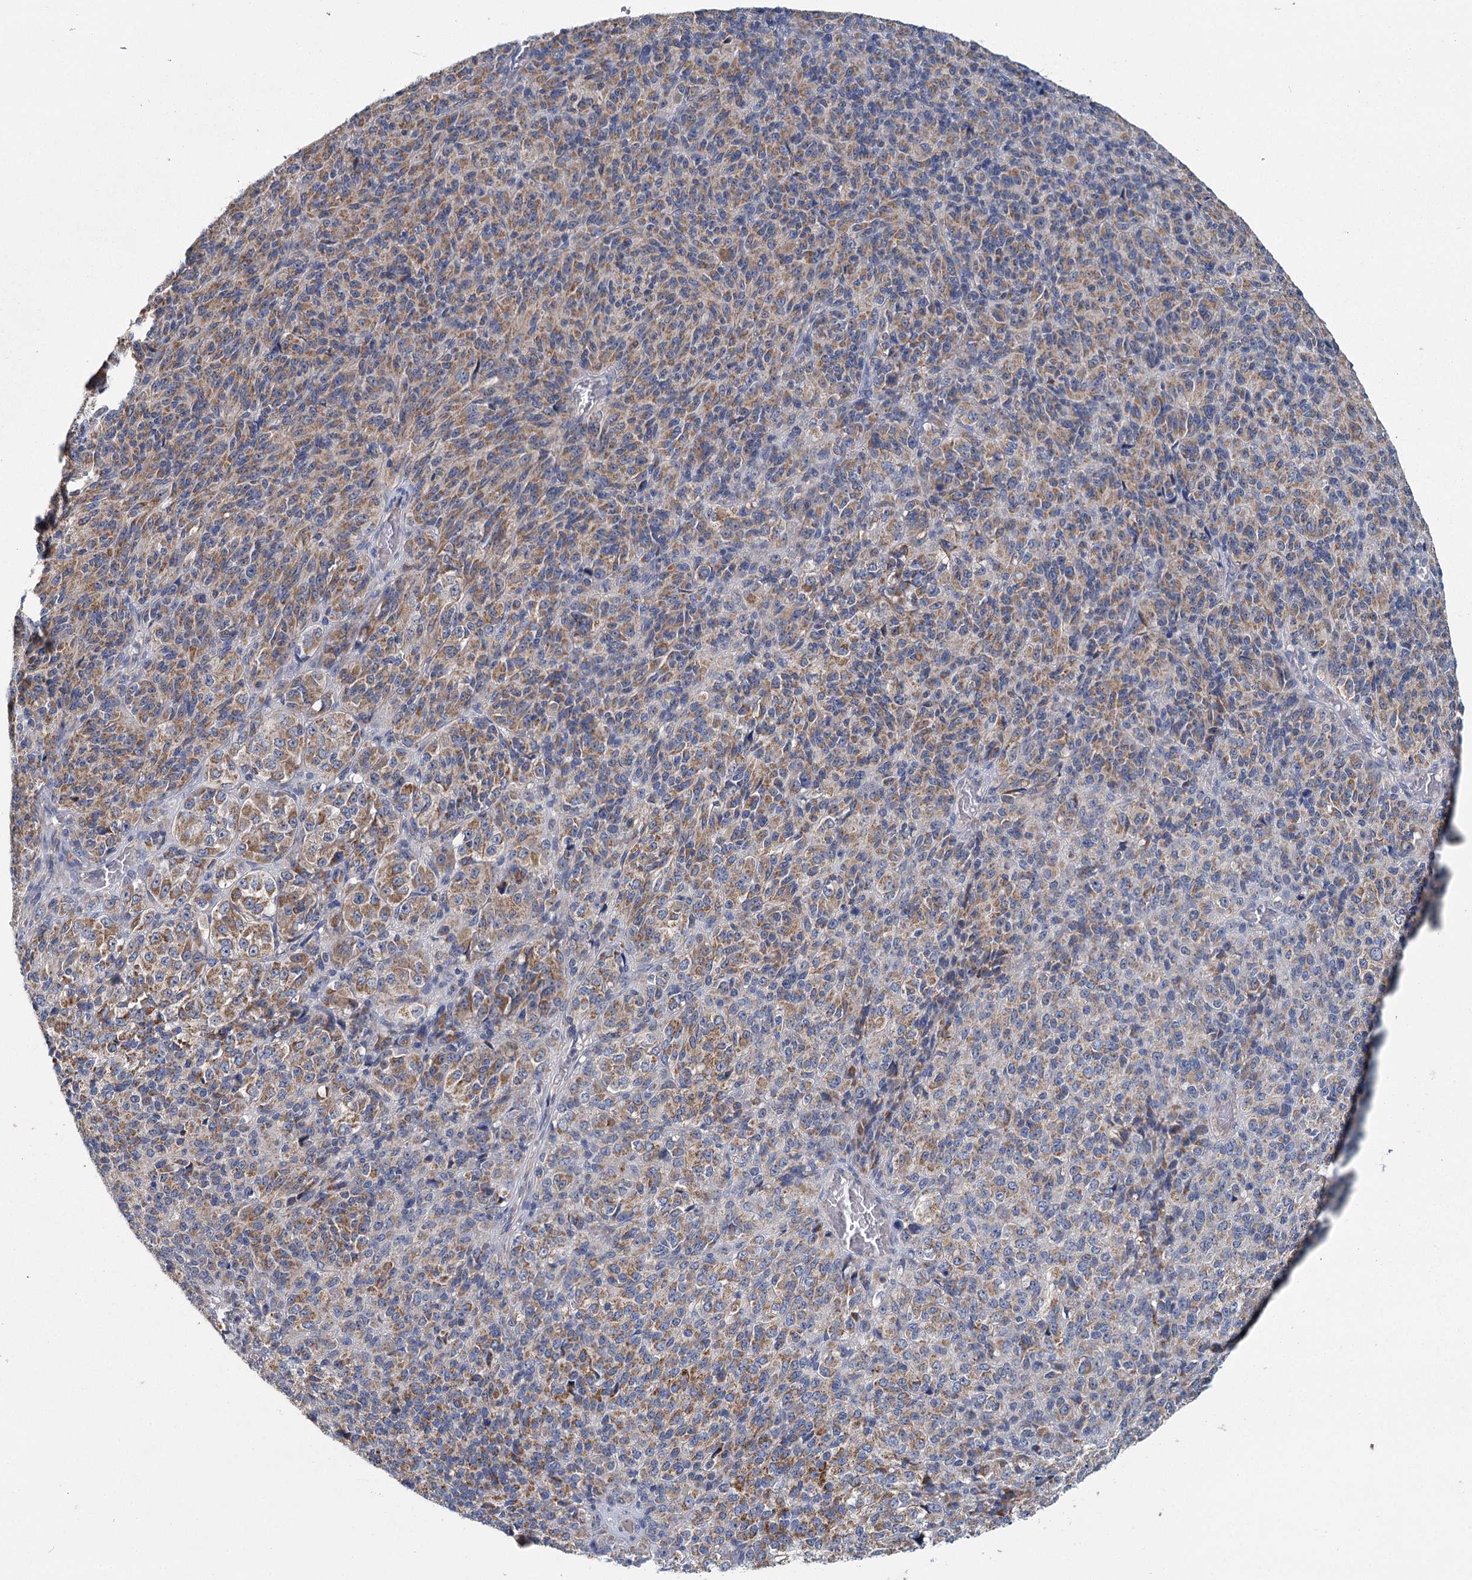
{"staining": {"intensity": "moderate", "quantity": ">75%", "location": "cytoplasmic/membranous"}, "tissue": "melanoma", "cell_type": "Tumor cells", "image_type": "cancer", "snomed": [{"axis": "morphology", "description": "Malignant melanoma, Metastatic site"}, {"axis": "topography", "description": "Brain"}], "caption": "Immunohistochemistry of malignant melanoma (metastatic site) exhibits medium levels of moderate cytoplasmic/membranous positivity in about >75% of tumor cells.", "gene": "ANKRD16", "patient": {"sex": "female", "age": 56}}